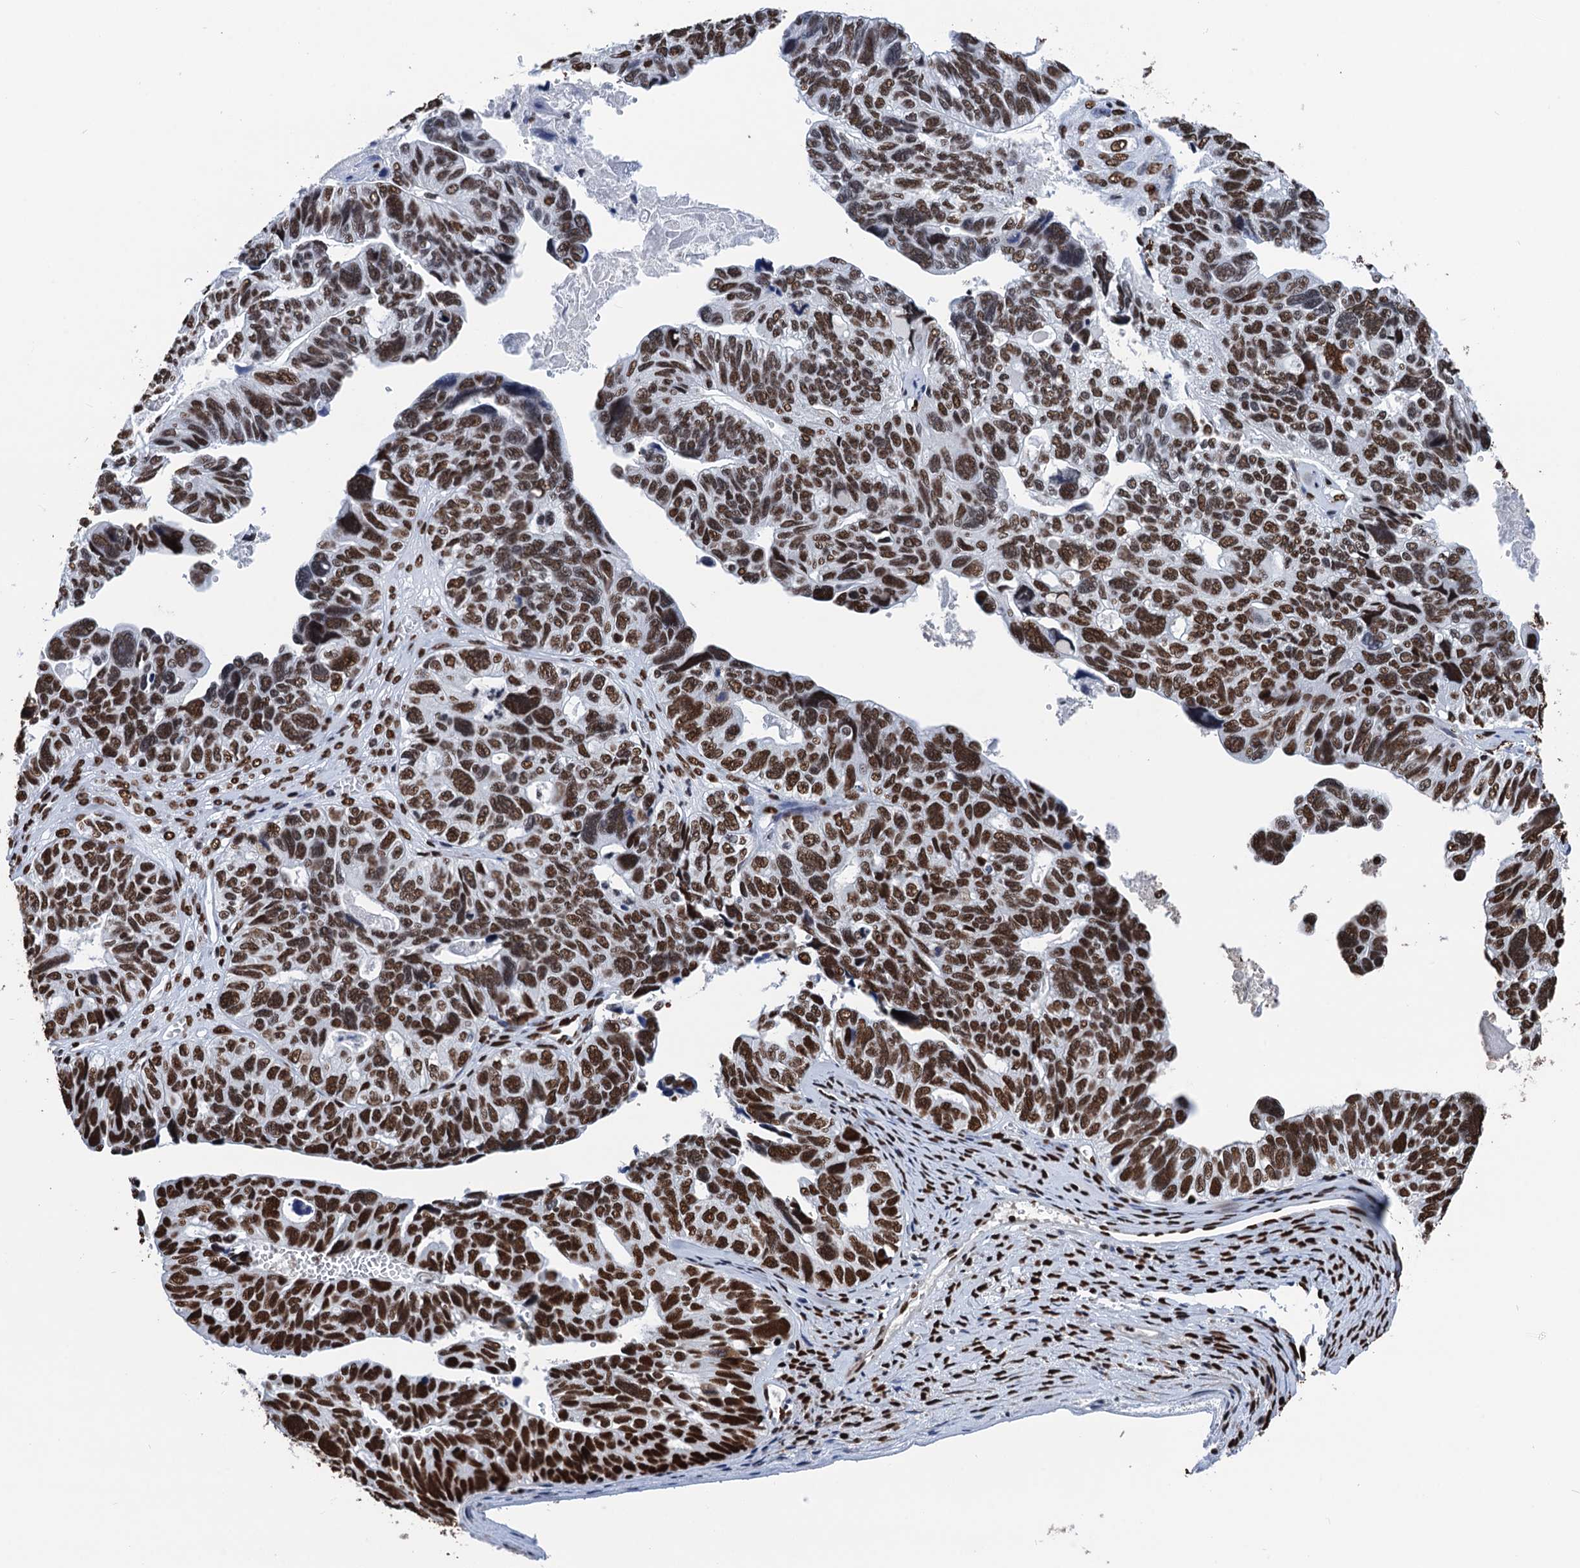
{"staining": {"intensity": "strong", "quantity": ">75%", "location": "nuclear"}, "tissue": "ovarian cancer", "cell_type": "Tumor cells", "image_type": "cancer", "snomed": [{"axis": "morphology", "description": "Cystadenocarcinoma, serous, NOS"}, {"axis": "topography", "description": "Ovary"}], "caption": "The histopathology image shows staining of ovarian serous cystadenocarcinoma, revealing strong nuclear protein expression (brown color) within tumor cells.", "gene": "UBA2", "patient": {"sex": "female", "age": 79}}